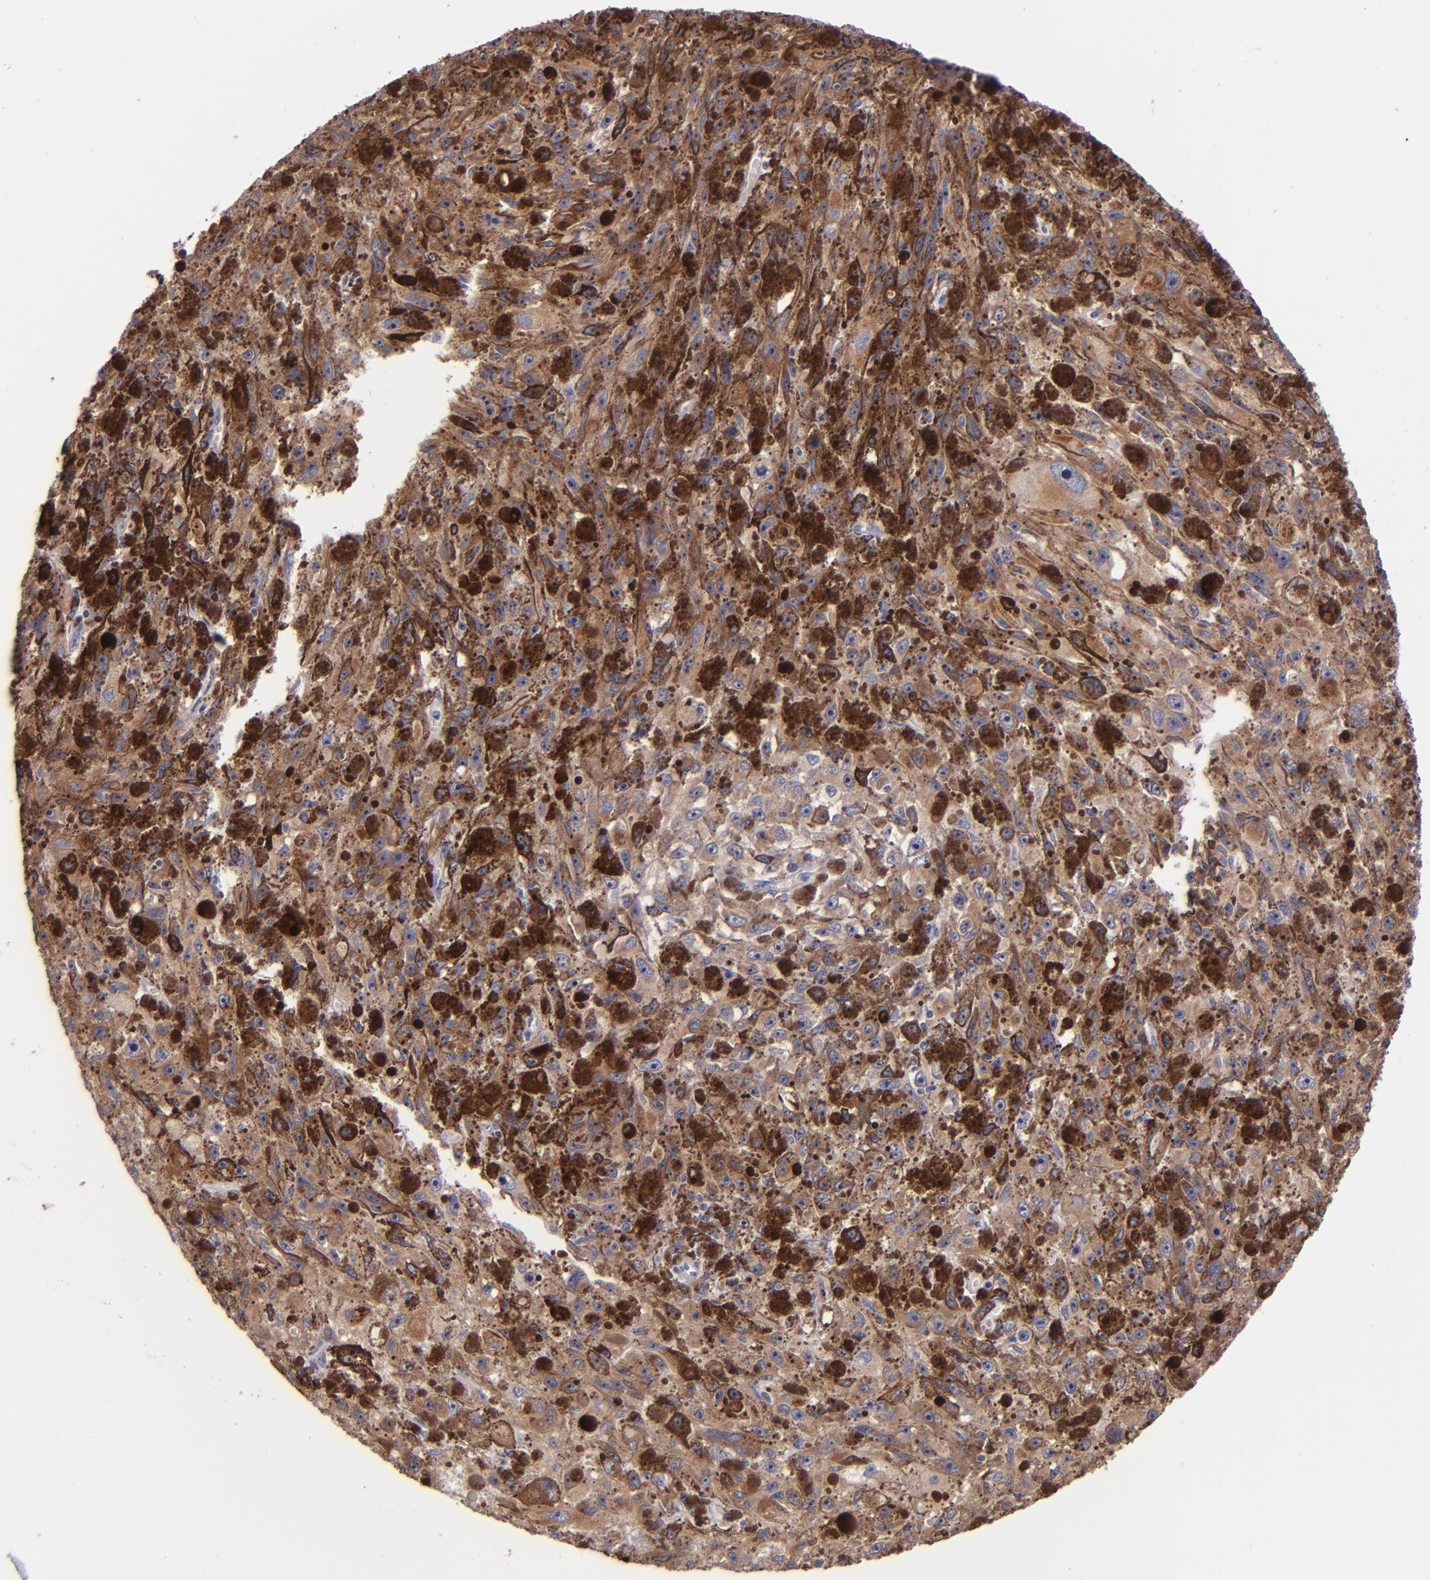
{"staining": {"intensity": "moderate", "quantity": ">75%", "location": "cytoplasmic/membranous"}, "tissue": "melanoma", "cell_type": "Tumor cells", "image_type": "cancer", "snomed": [{"axis": "morphology", "description": "Malignant melanoma, NOS"}, {"axis": "topography", "description": "Skin"}], "caption": "Protein expression analysis of malignant melanoma demonstrates moderate cytoplasmic/membranous positivity in approximately >75% of tumor cells. Using DAB (3,3'-diaminobenzidine) (brown) and hematoxylin (blue) stains, captured at high magnification using brightfield microscopy.", "gene": "SHC1", "patient": {"sex": "female", "age": 104}}